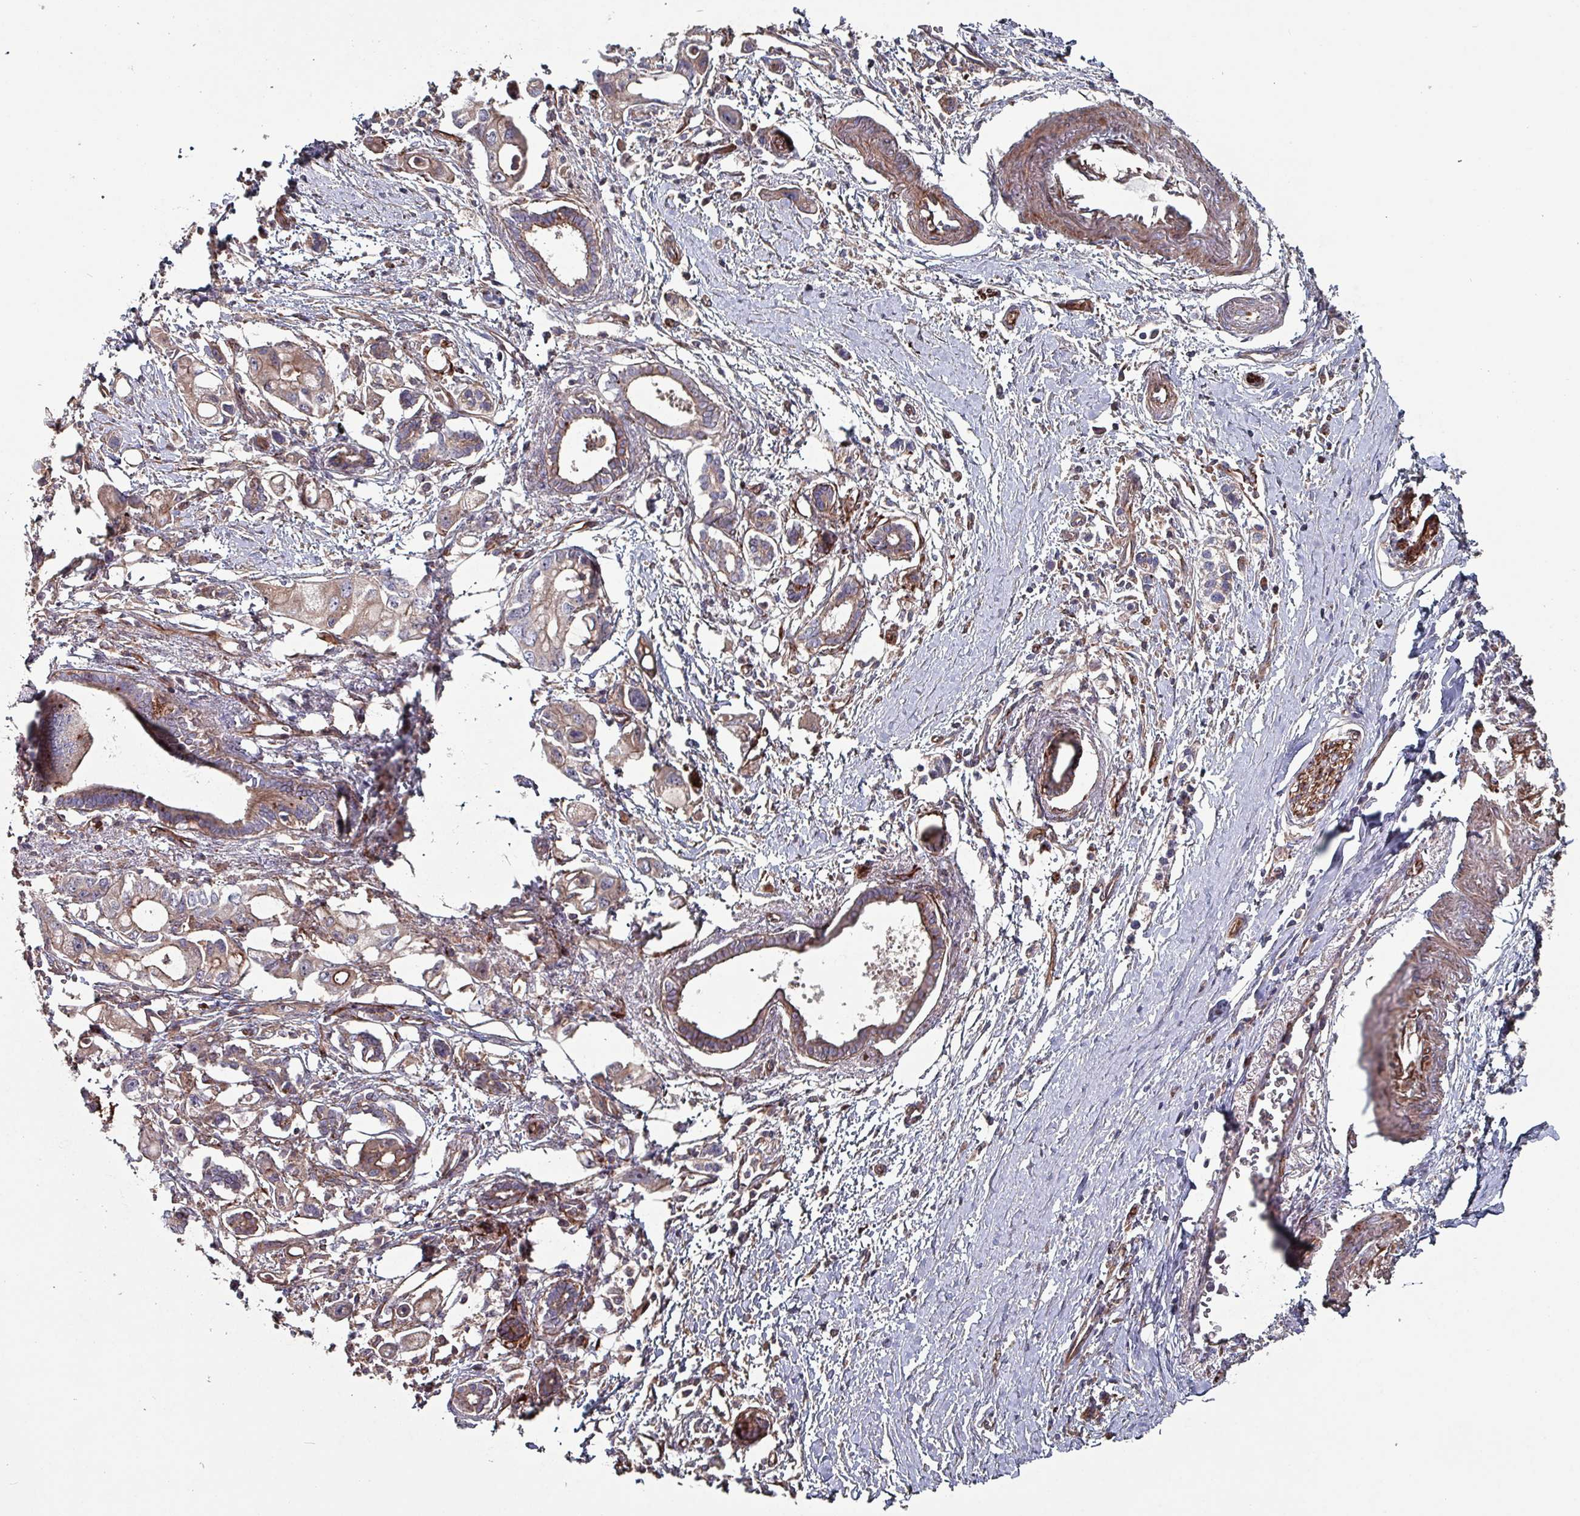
{"staining": {"intensity": "weak", "quantity": "25%-75%", "location": "cytoplasmic/membranous"}, "tissue": "pancreatic cancer", "cell_type": "Tumor cells", "image_type": "cancer", "snomed": [{"axis": "morphology", "description": "Adenocarcinoma, NOS"}, {"axis": "topography", "description": "Pancreas"}], "caption": "A histopathology image of adenocarcinoma (pancreatic) stained for a protein displays weak cytoplasmic/membranous brown staining in tumor cells.", "gene": "ANO10", "patient": {"sex": "male", "age": 68}}